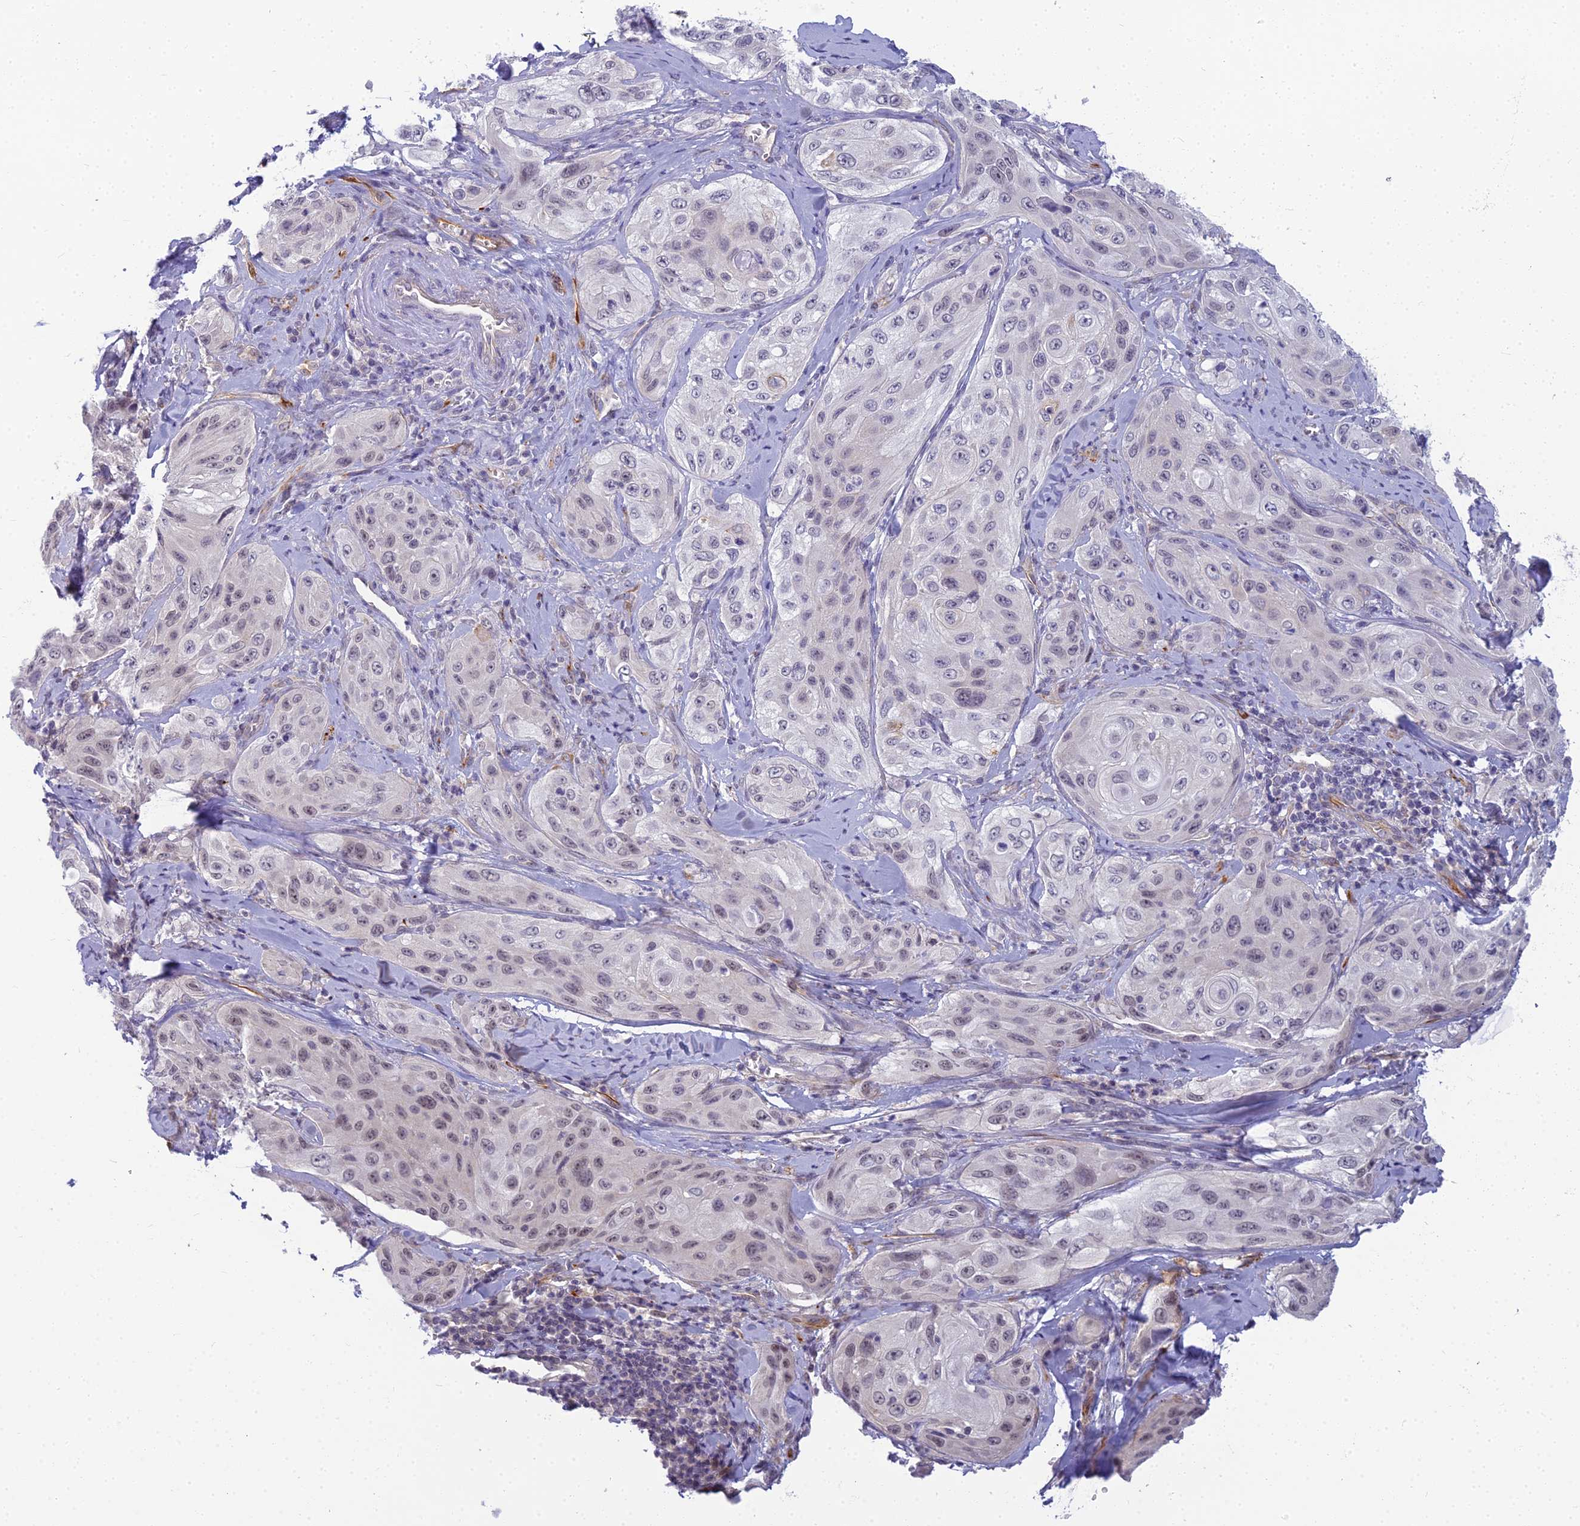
{"staining": {"intensity": "weak", "quantity": "25%-75%", "location": "nuclear"}, "tissue": "cervical cancer", "cell_type": "Tumor cells", "image_type": "cancer", "snomed": [{"axis": "morphology", "description": "Squamous cell carcinoma, NOS"}, {"axis": "topography", "description": "Cervix"}], "caption": "Approximately 25%-75% of tumor cells in cervical cancer demonstrate weak nuclear protein staining as visualized by brown immunohistochemical staining.", "gene": "RGL3", "patient": {"sex": "female", "age": 42}}